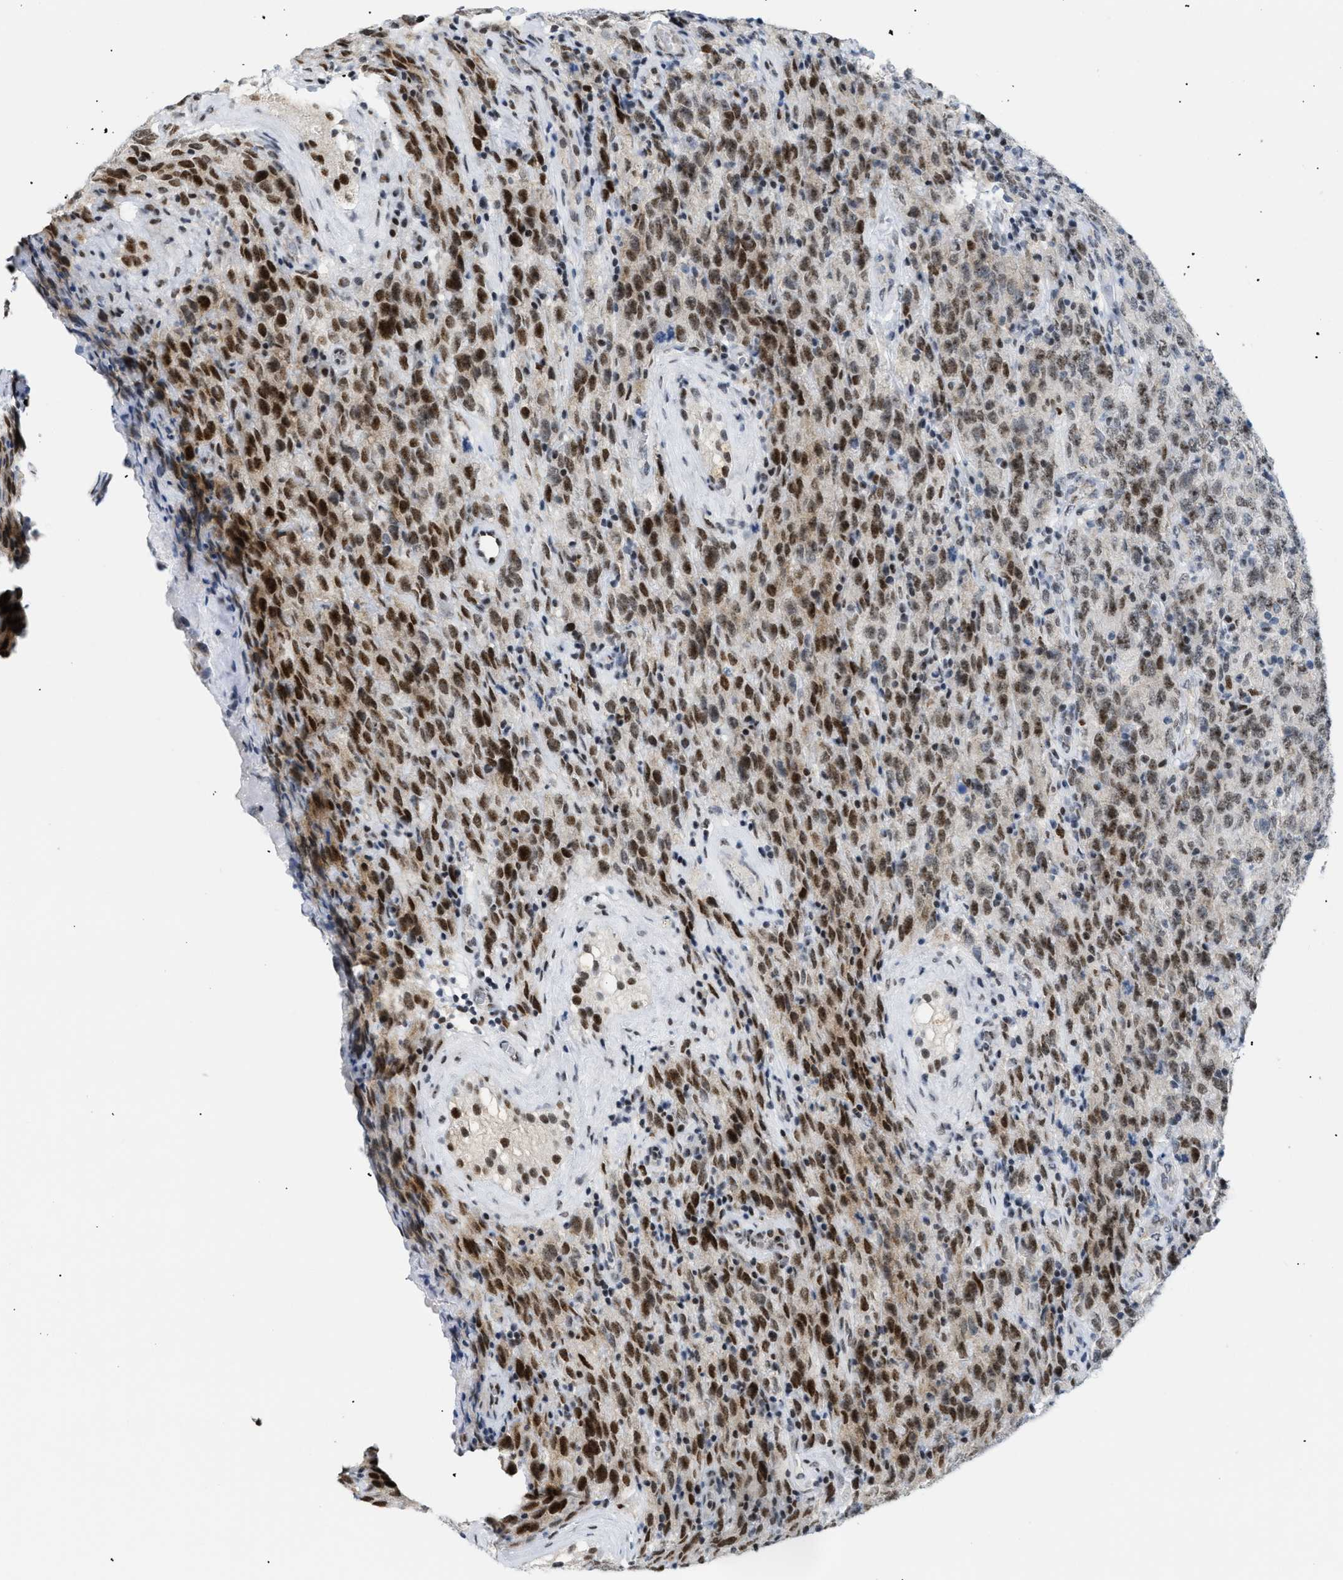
{"staining": {"intensity": "strong", "quantity": ">75%", "location": "nuclear"}, "tissue": "testis cancer", "cell_type": "Tumor cells", "image_type": "cancer", "snomed": [{"axis": "morphology", "description": "Seminoma, NOS"}, {"axis": "topography", "description": "Testis"}], "caption": "Protein expression analysis of human testis seminoma reveals strong nuclear positivity in approximately >75% of tumor cells.", "gene": "MED1", "patient": {"sex": "male", "age": 52}}